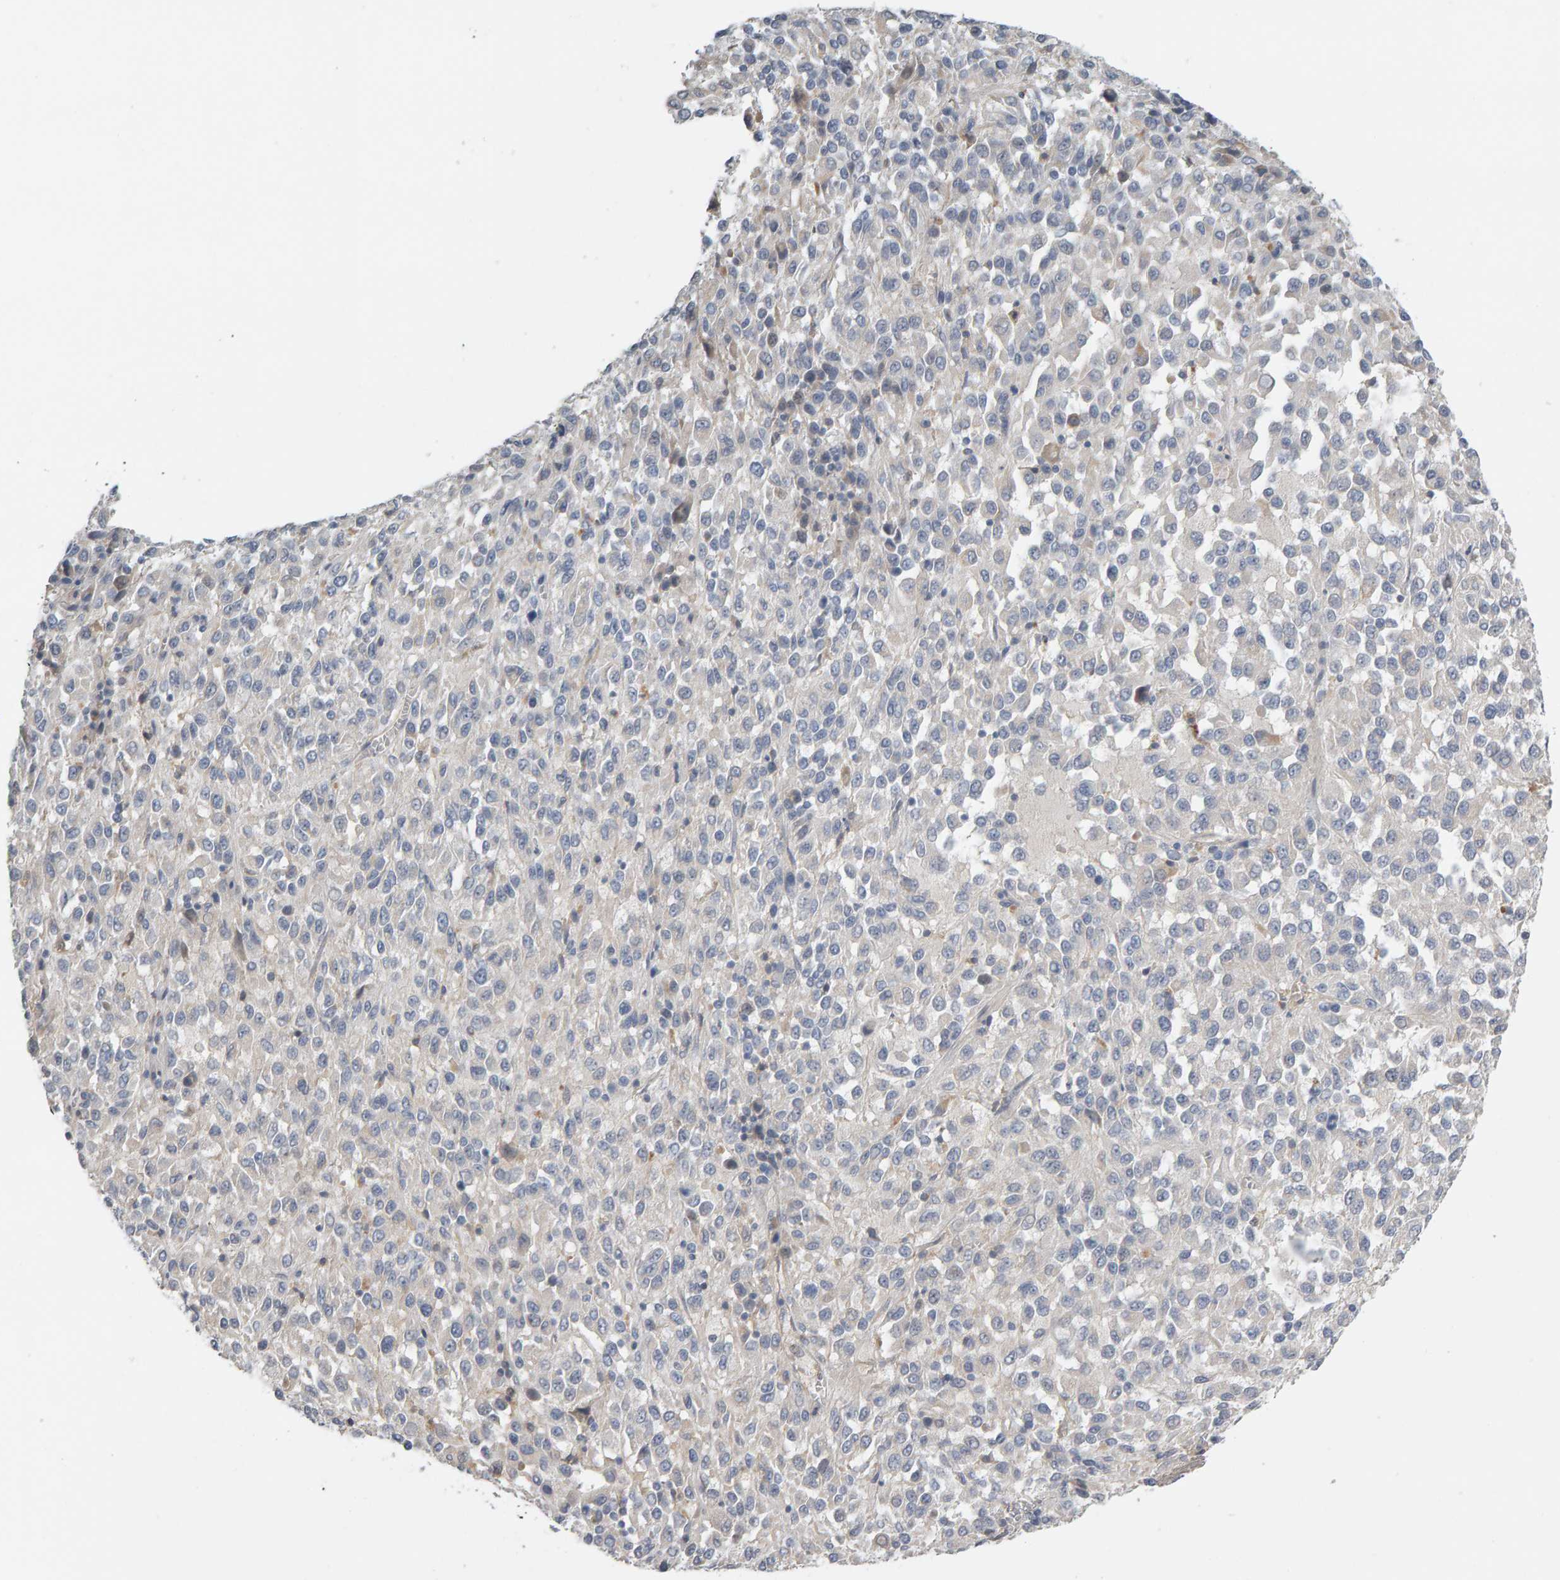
{"staining": {"intensity": "negative", "quantity": "none", "location": "none"}, "tissue": "melanoma", "cell_type": "Tumor cells", "image_type": "cancer", "snomed": [{"axis": "morphology", "description": "Malignant melanoma, Metastatic site"}, {"axis": "topography", "description": "Lung"}], "caption": "Human malignant melanoma (metastatic site) stained for a protein using immunohistochemistry (IHC) displays no expression in tumor cells.", "gene": "GFUS", "patient": {"sex": "male", "age": 64}}